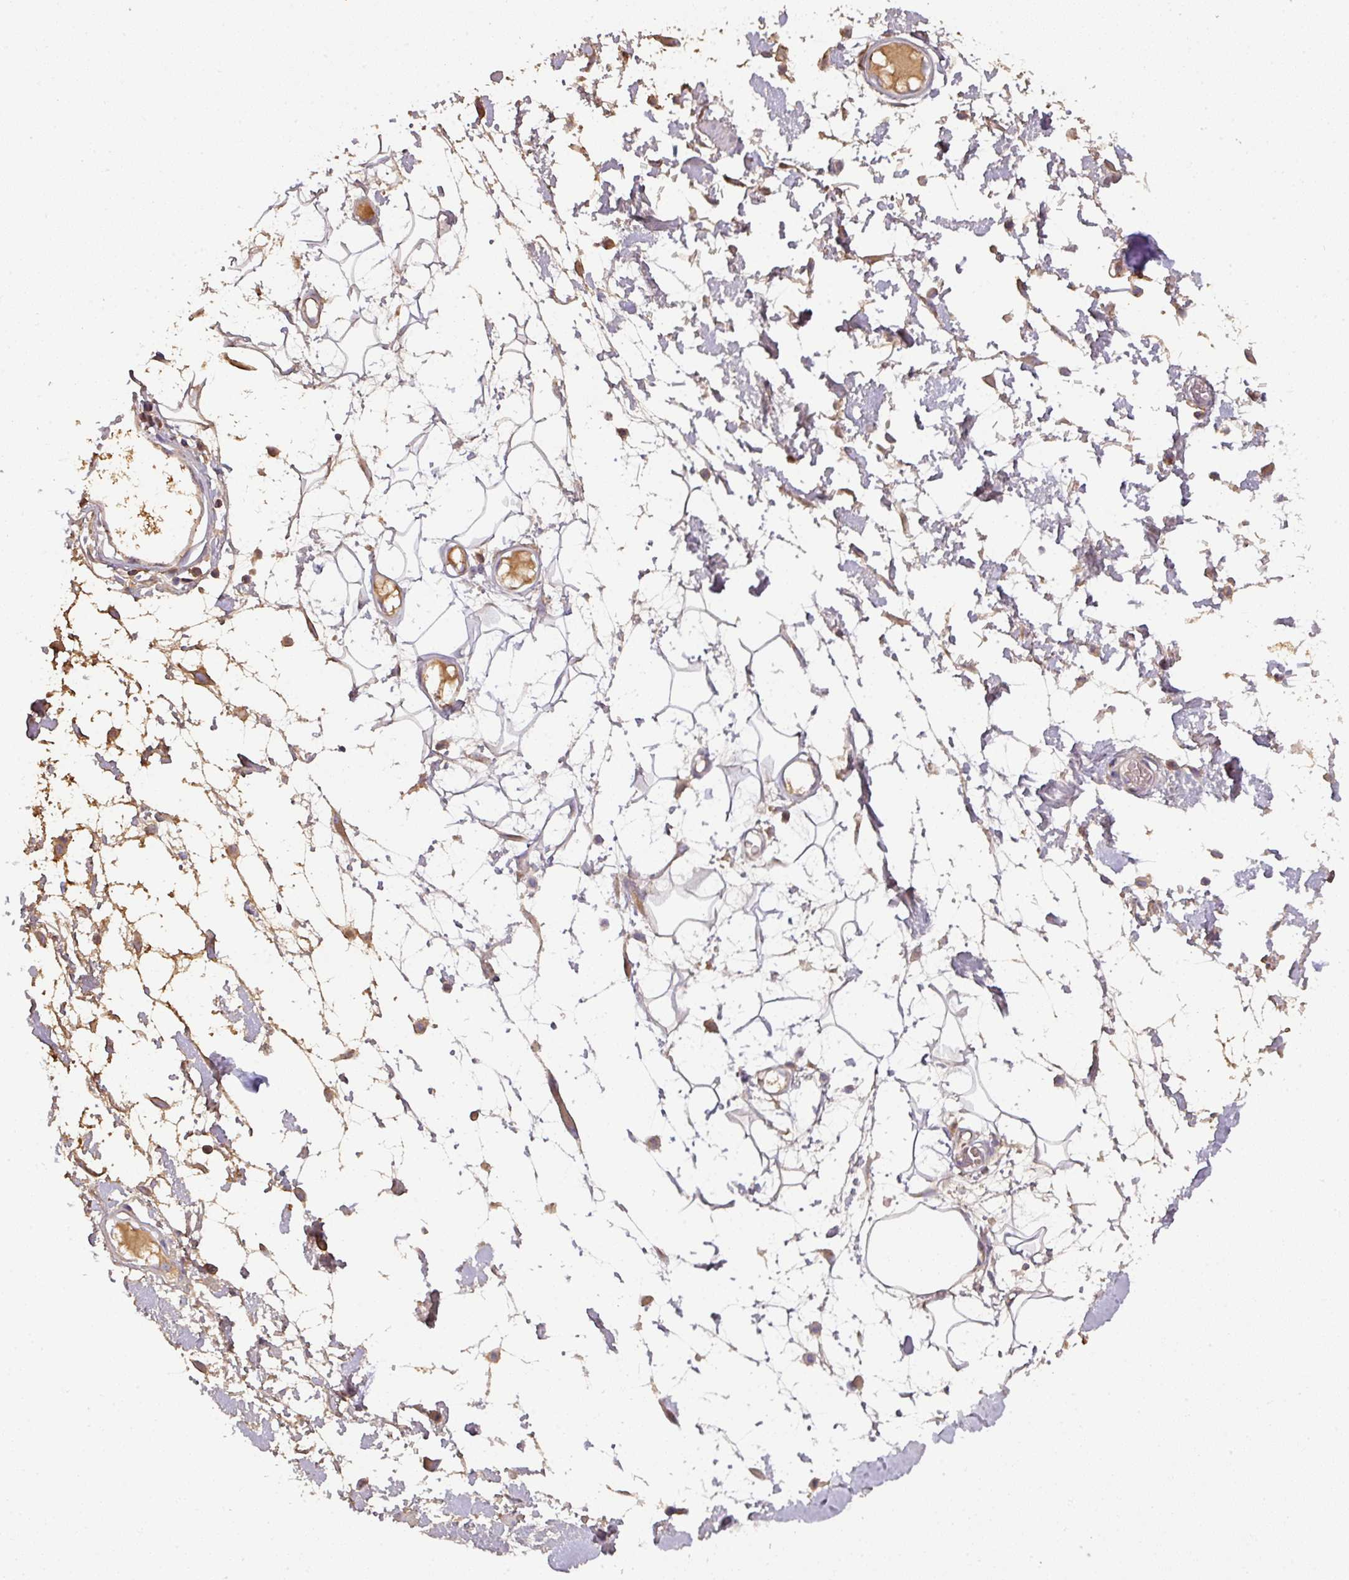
{"staining": {"intensity": "weak", "quantity": "<25%", "location": "cytoplasmic/membranous"}, "tissue": "adipose tissue", "cell_type": "Adipocytes", "image_type": "normal", "snomed": [{"axis": "morphology", "description": "Normal tissue, NOS"}, {"axis": "topography", "description": "Vulva"}, {"axis": "topography", "description": "Peripheral nerve tissue"}], "caption": "The image exhibits no significant expression in adipocytes of adipose tissue.", "gene": "CCZ1B", "patient": {"sex": "female", "age": 68}}